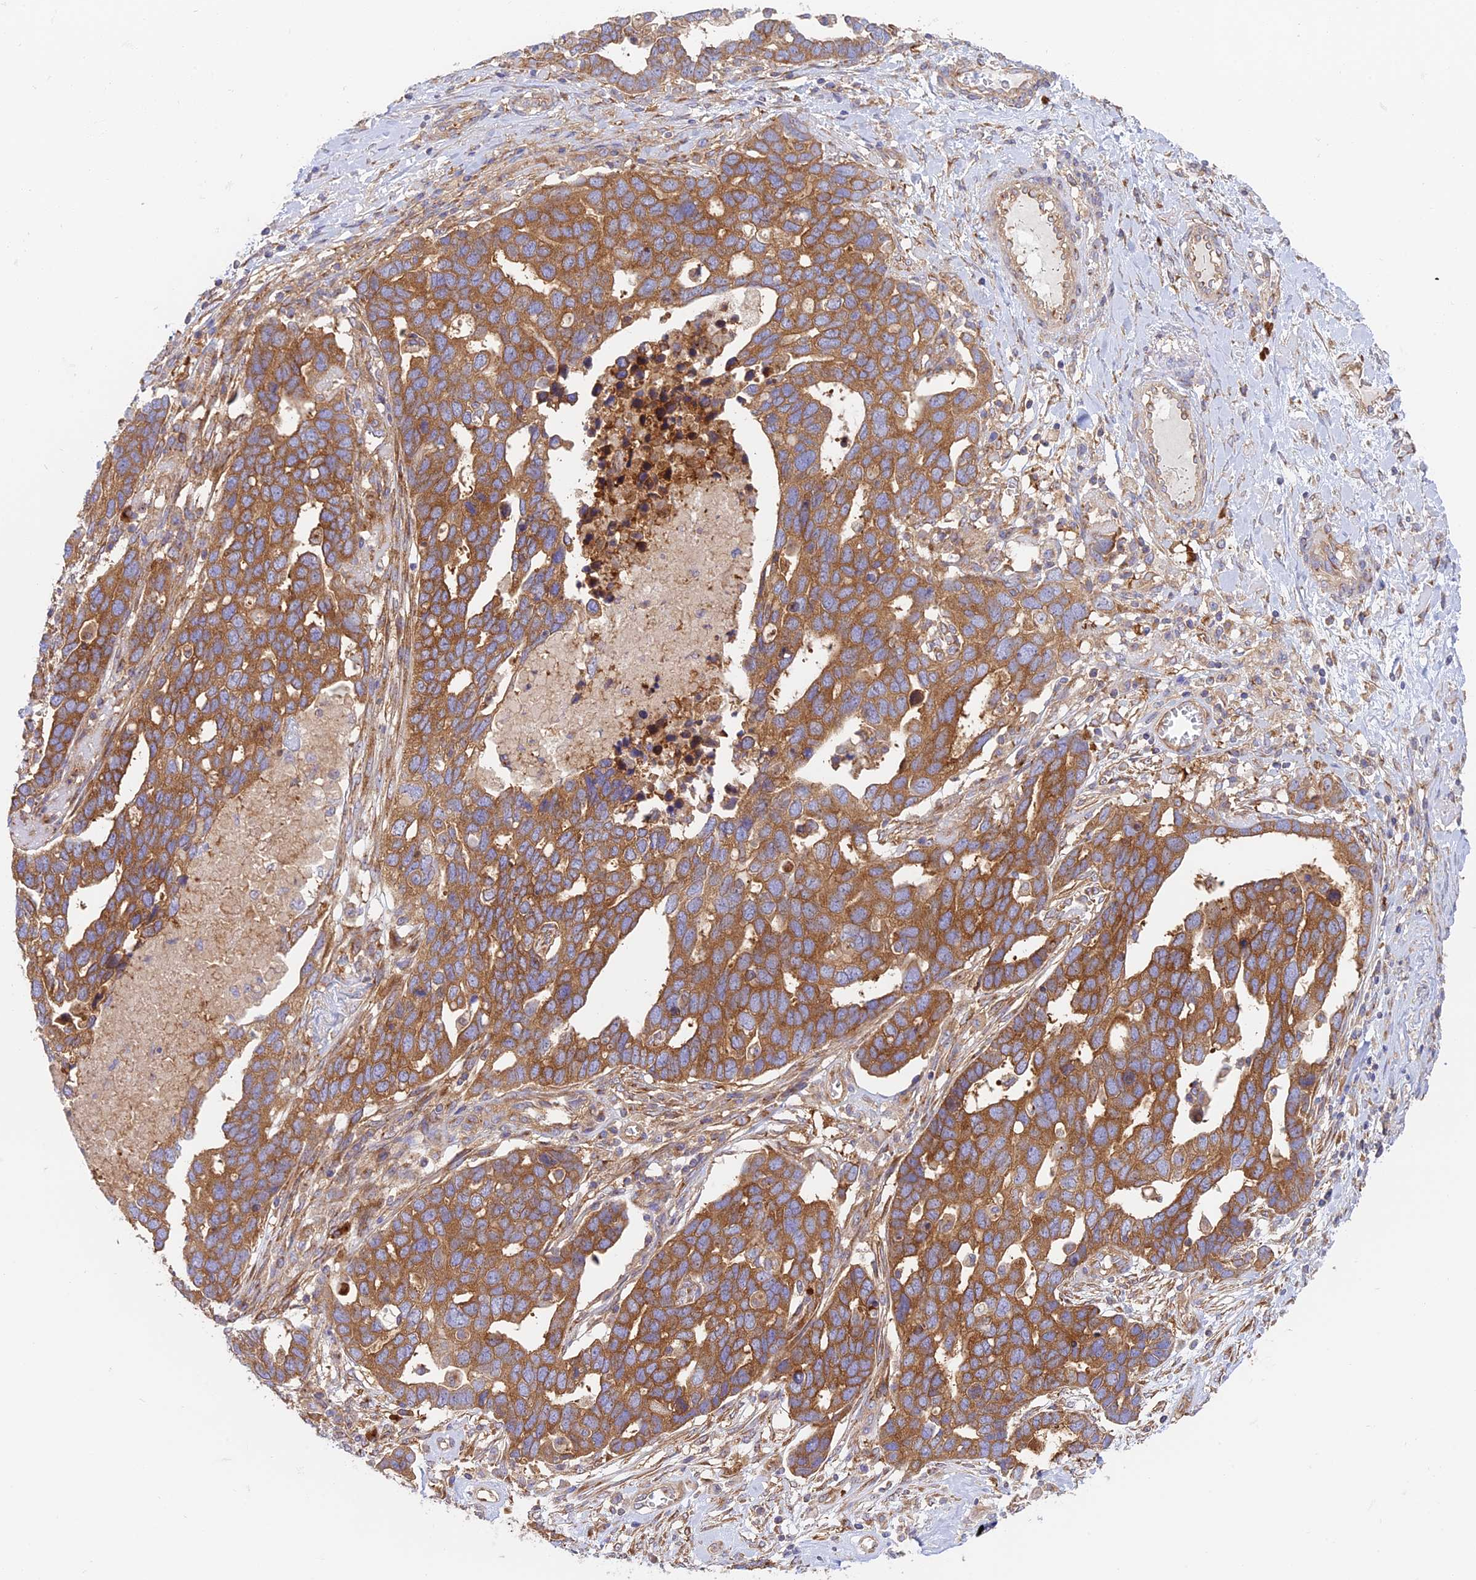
{"staining": {"intensity": "moderate", "quantity": ">75%", "location": "cytoplasmic/membranous"}, "tissue": "ovarian cancer", "cell_type": "Tumor cells", "image_type": "cancer", "snomed": [{"axis": "morphology", "description": "Cystadenocarcinoma, serous, NOS"}, {"axis": "topography", "description": "Ovary"}], "caption": "Immunohistochemical staining of ovarian cancer (serous cystadenocarcinoma) reveals medium levels of moderate cytoplasmic/membranous staining in about >75% of tumor cells.", "gene": "GOLGA3", "patient": {"sex": "female", "age": 54}}